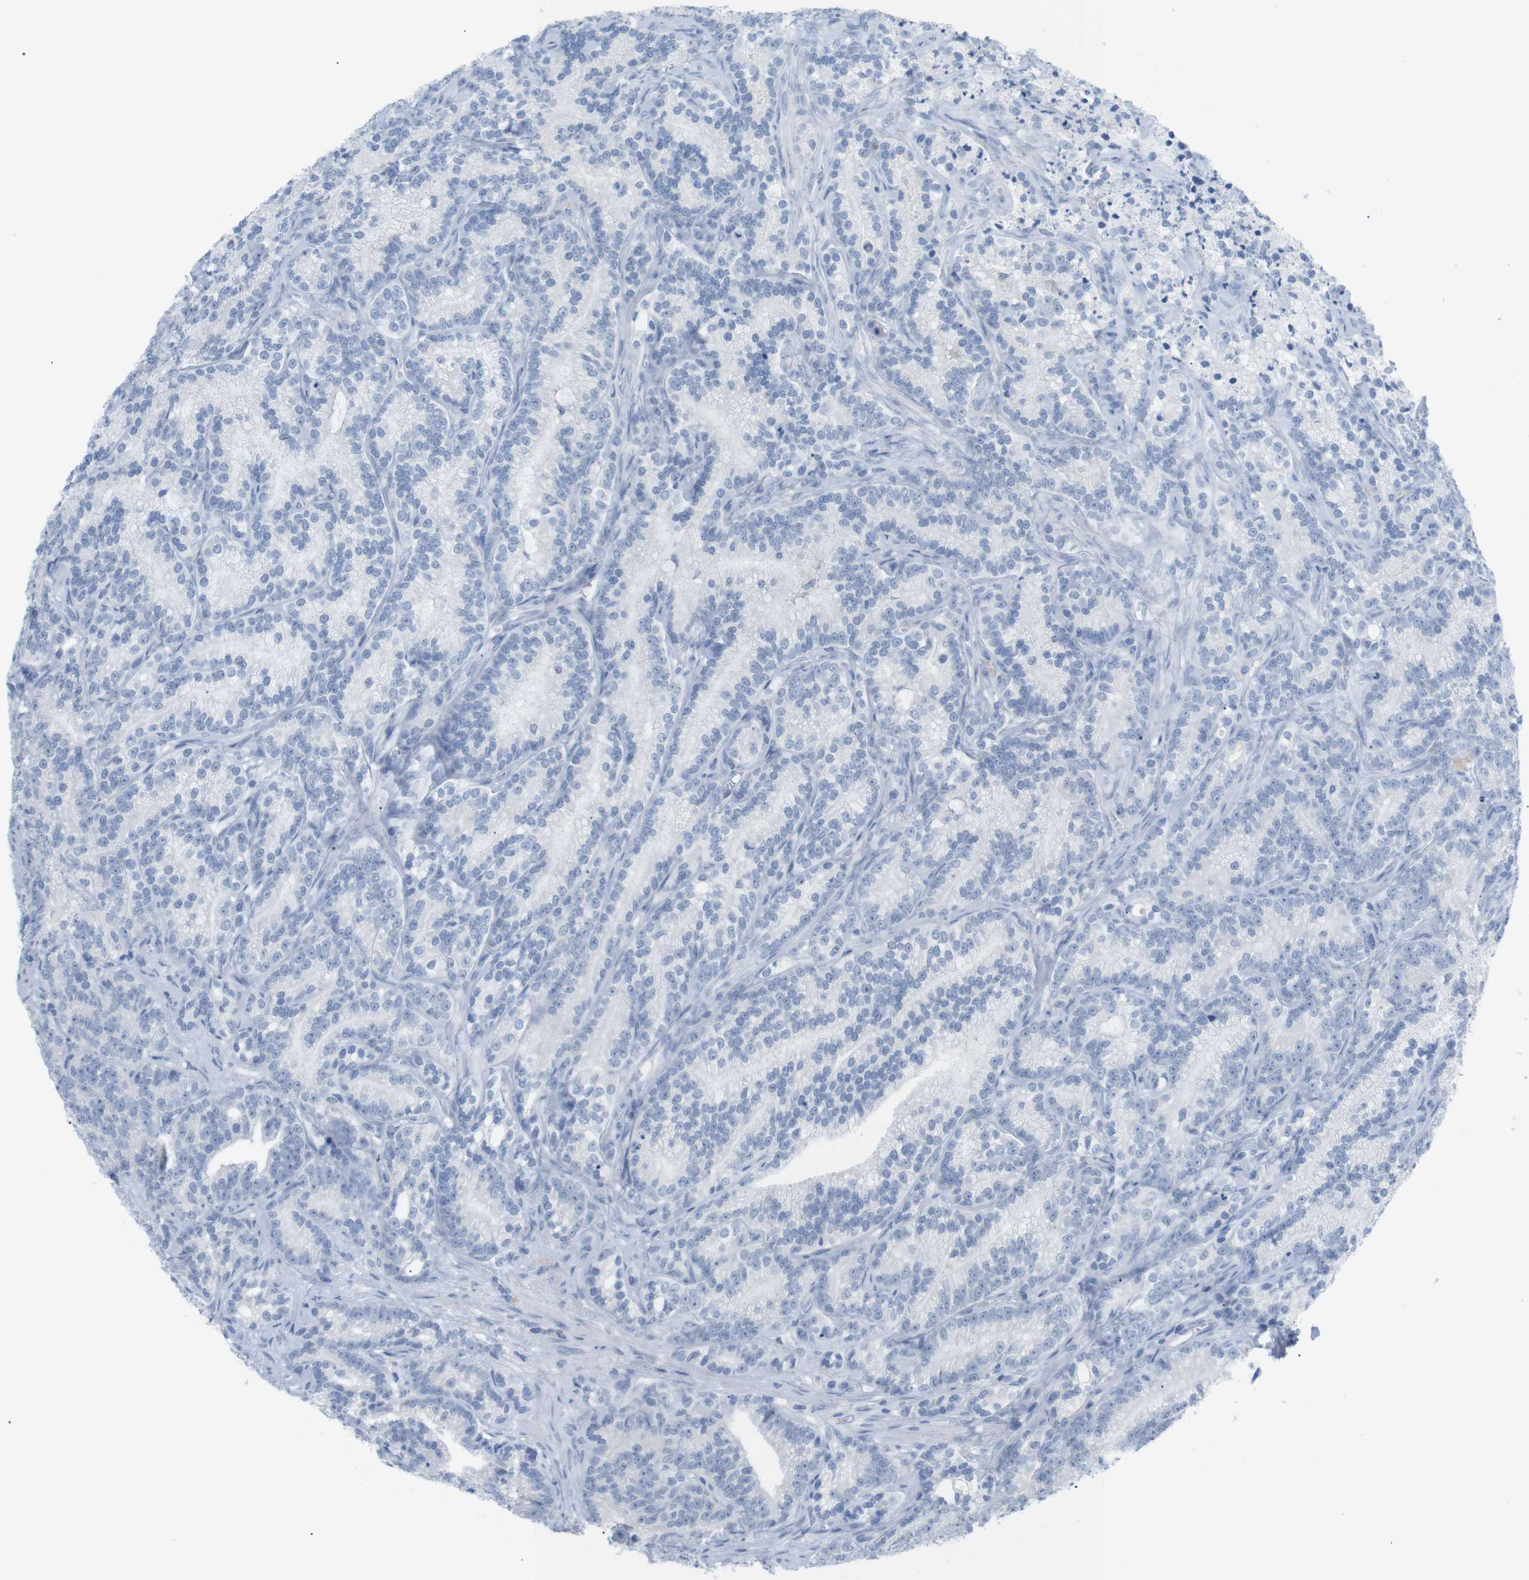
{"staining": {"intensity": "negative", "quantity": "none", "location": "none"}, "tissue": "prostate cancer", "cell_type": "Tumor cells", "image_type": "cancer", "snomed": [{"axis": "morphology", "description": "Adenocarcinoma, Low grade"}, {"axis": "topography", "description": "Prostate"}], "caption": "This is an IHC histopathology image of prostate cancer. There is no staining in tumor cells.", "gene": "HBG2", "patient": {"sex": "male", "age": 89}}